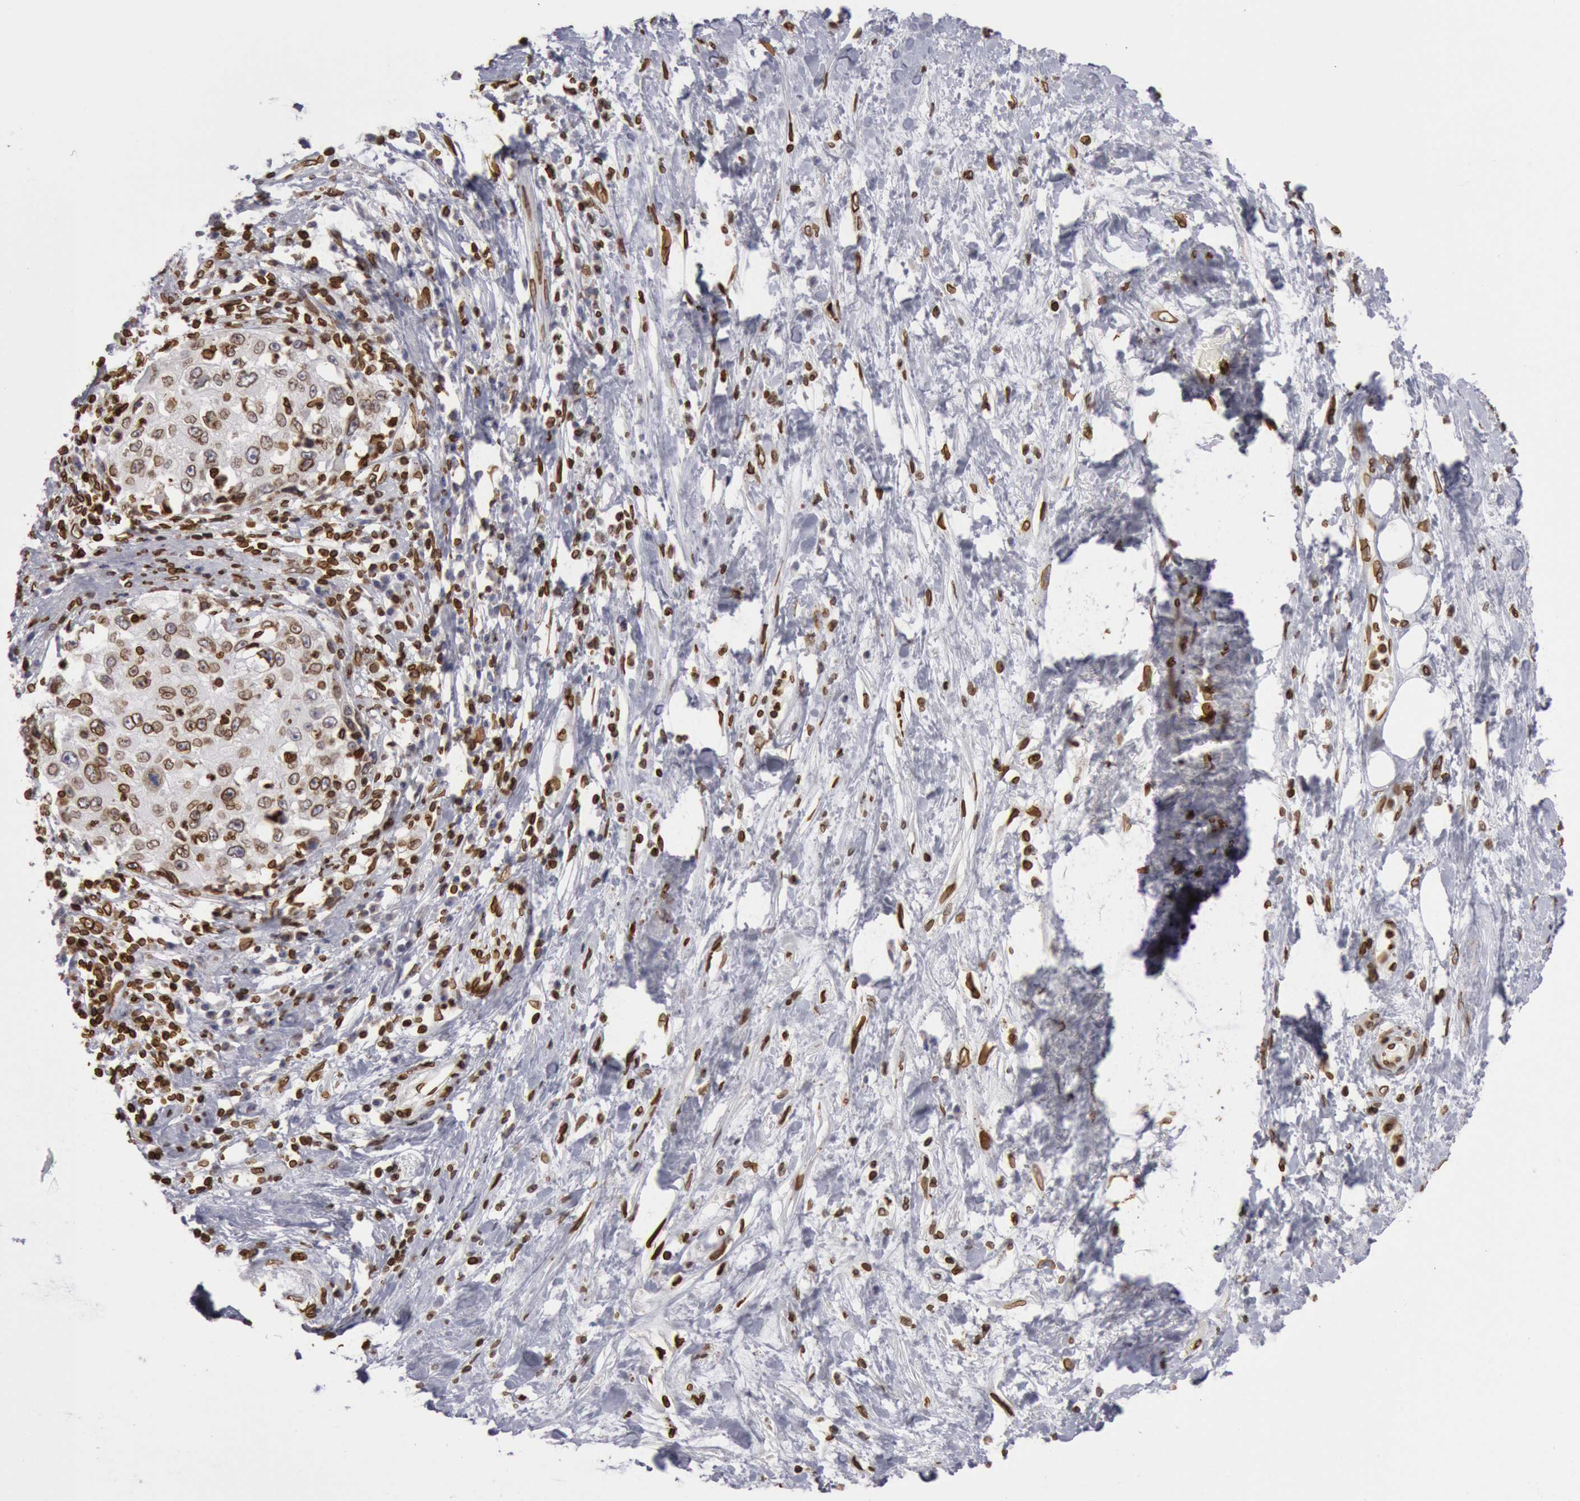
{"staining": {"intensity": "moderate", "quantity": ">75%", "location": "nuclear"}, "tissue": "cervical cancer", "cell_type": "Tumor cells", "image_type": "cancer", "snomed": [{"axis": "morphology", "description": "Squamous cell carcinoma, NOS"}, {"axis": "topography", "description": "Cervix"}], "caption": "High-power microscopy captured an IHC image of squamous cell carcinoma (cervical), revealing moderate nuclear expression in approximately >75% of tumor cells.", "gene": "SUN2", "patient": {"sex": "female", "age": 57}}